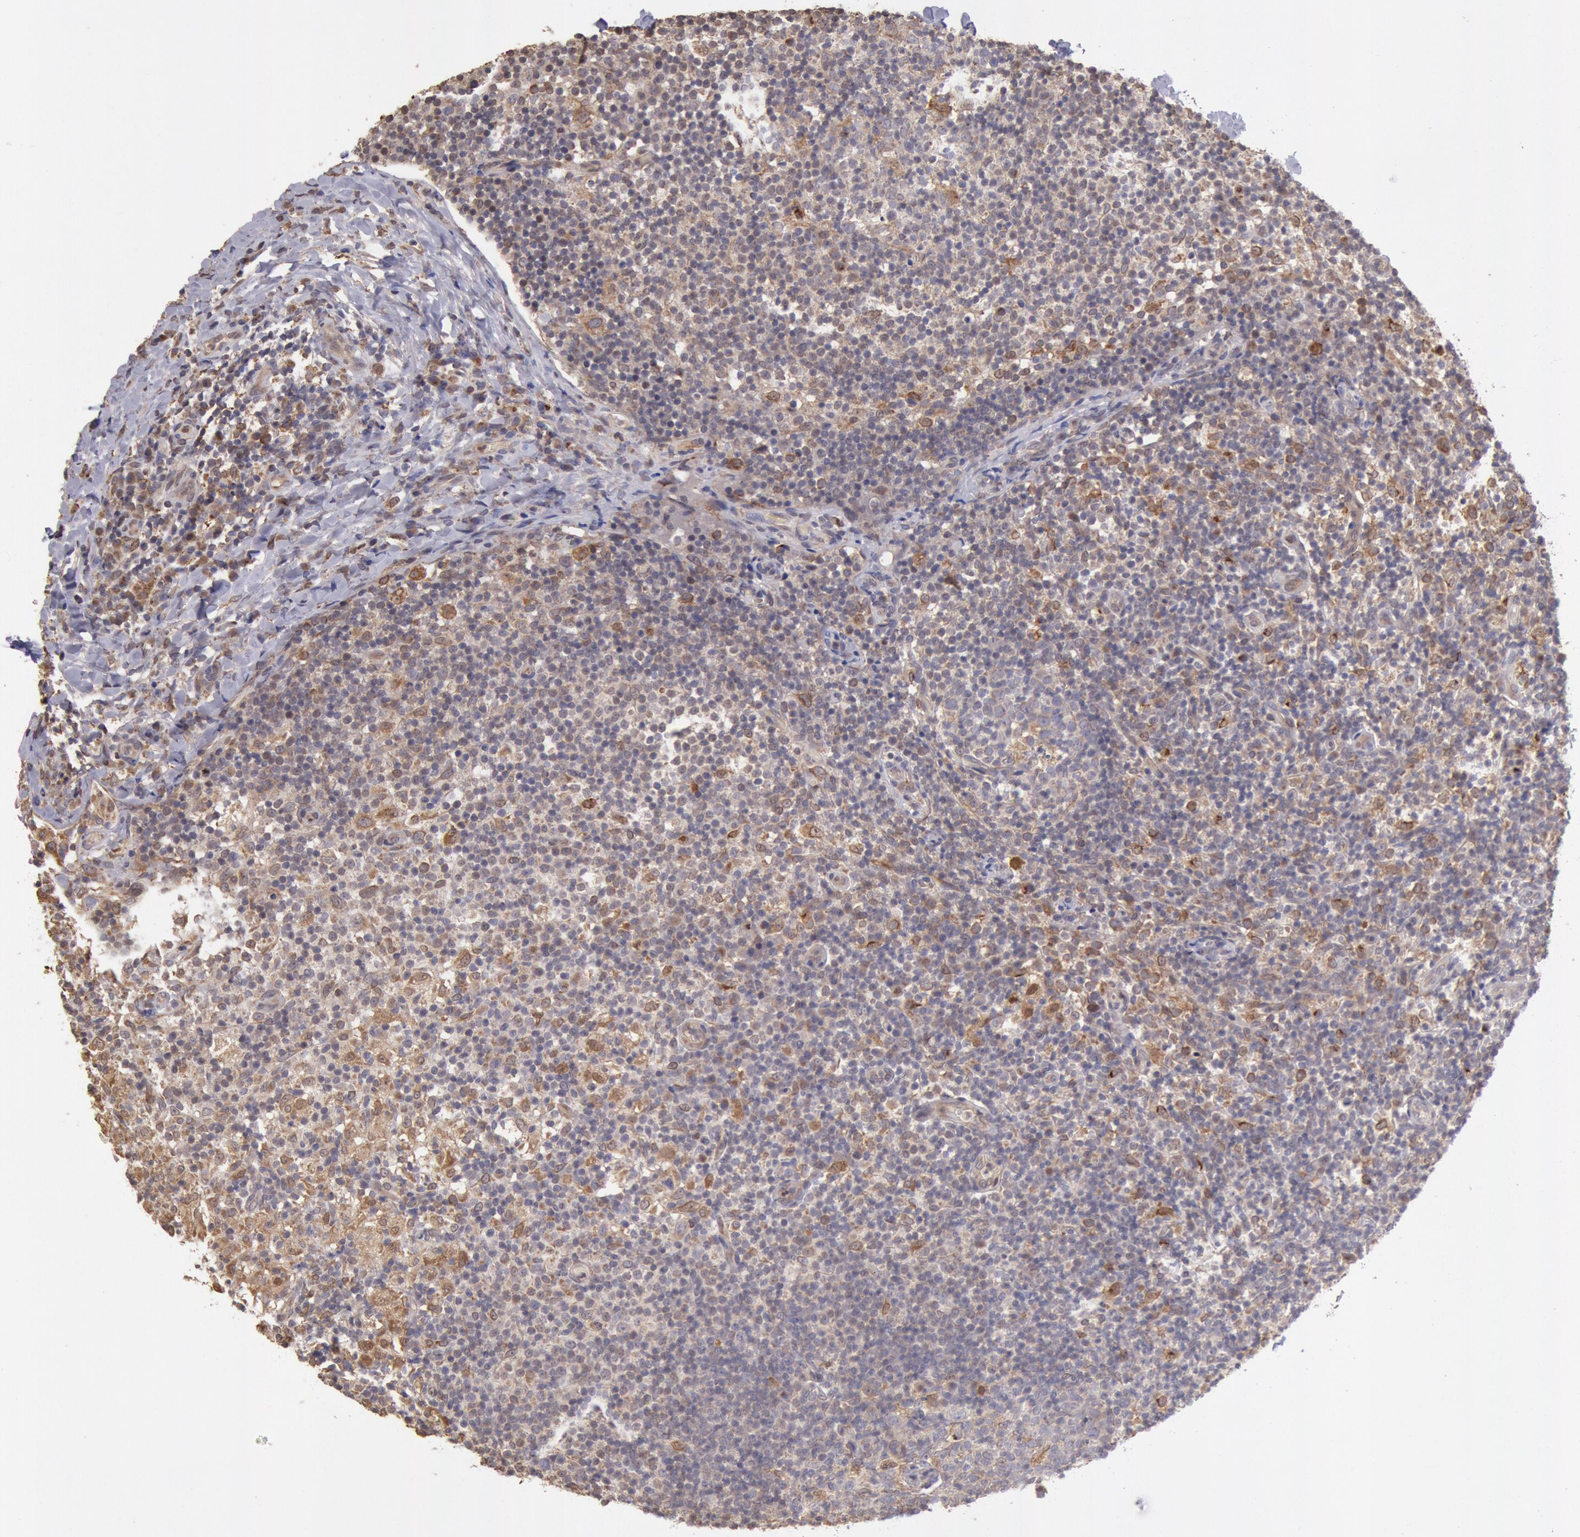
{"staining": {"intensity": "weak", "quantity": "25%-75%", "location": "cytoplasmic/membranous"}, "tissue": "lymph node", "cell_type": "Germinal center cells", "image_type": "normal", "snomed": [{"axis": "morphology", "description": "Normal tissue, NOS"}, {"axis": "morphology", "description": "Inflammation, NOS"}, {"axis": "topography", "description": "Lymph node"}], "caption": "Lymph node stained for a protein (brown) exhibits weak cytoplasmic/membranous positive positivity in about 25%-75% of germinal center cells.", "gene": "COMT", "patient": {"sex": "male", "age": 46}}